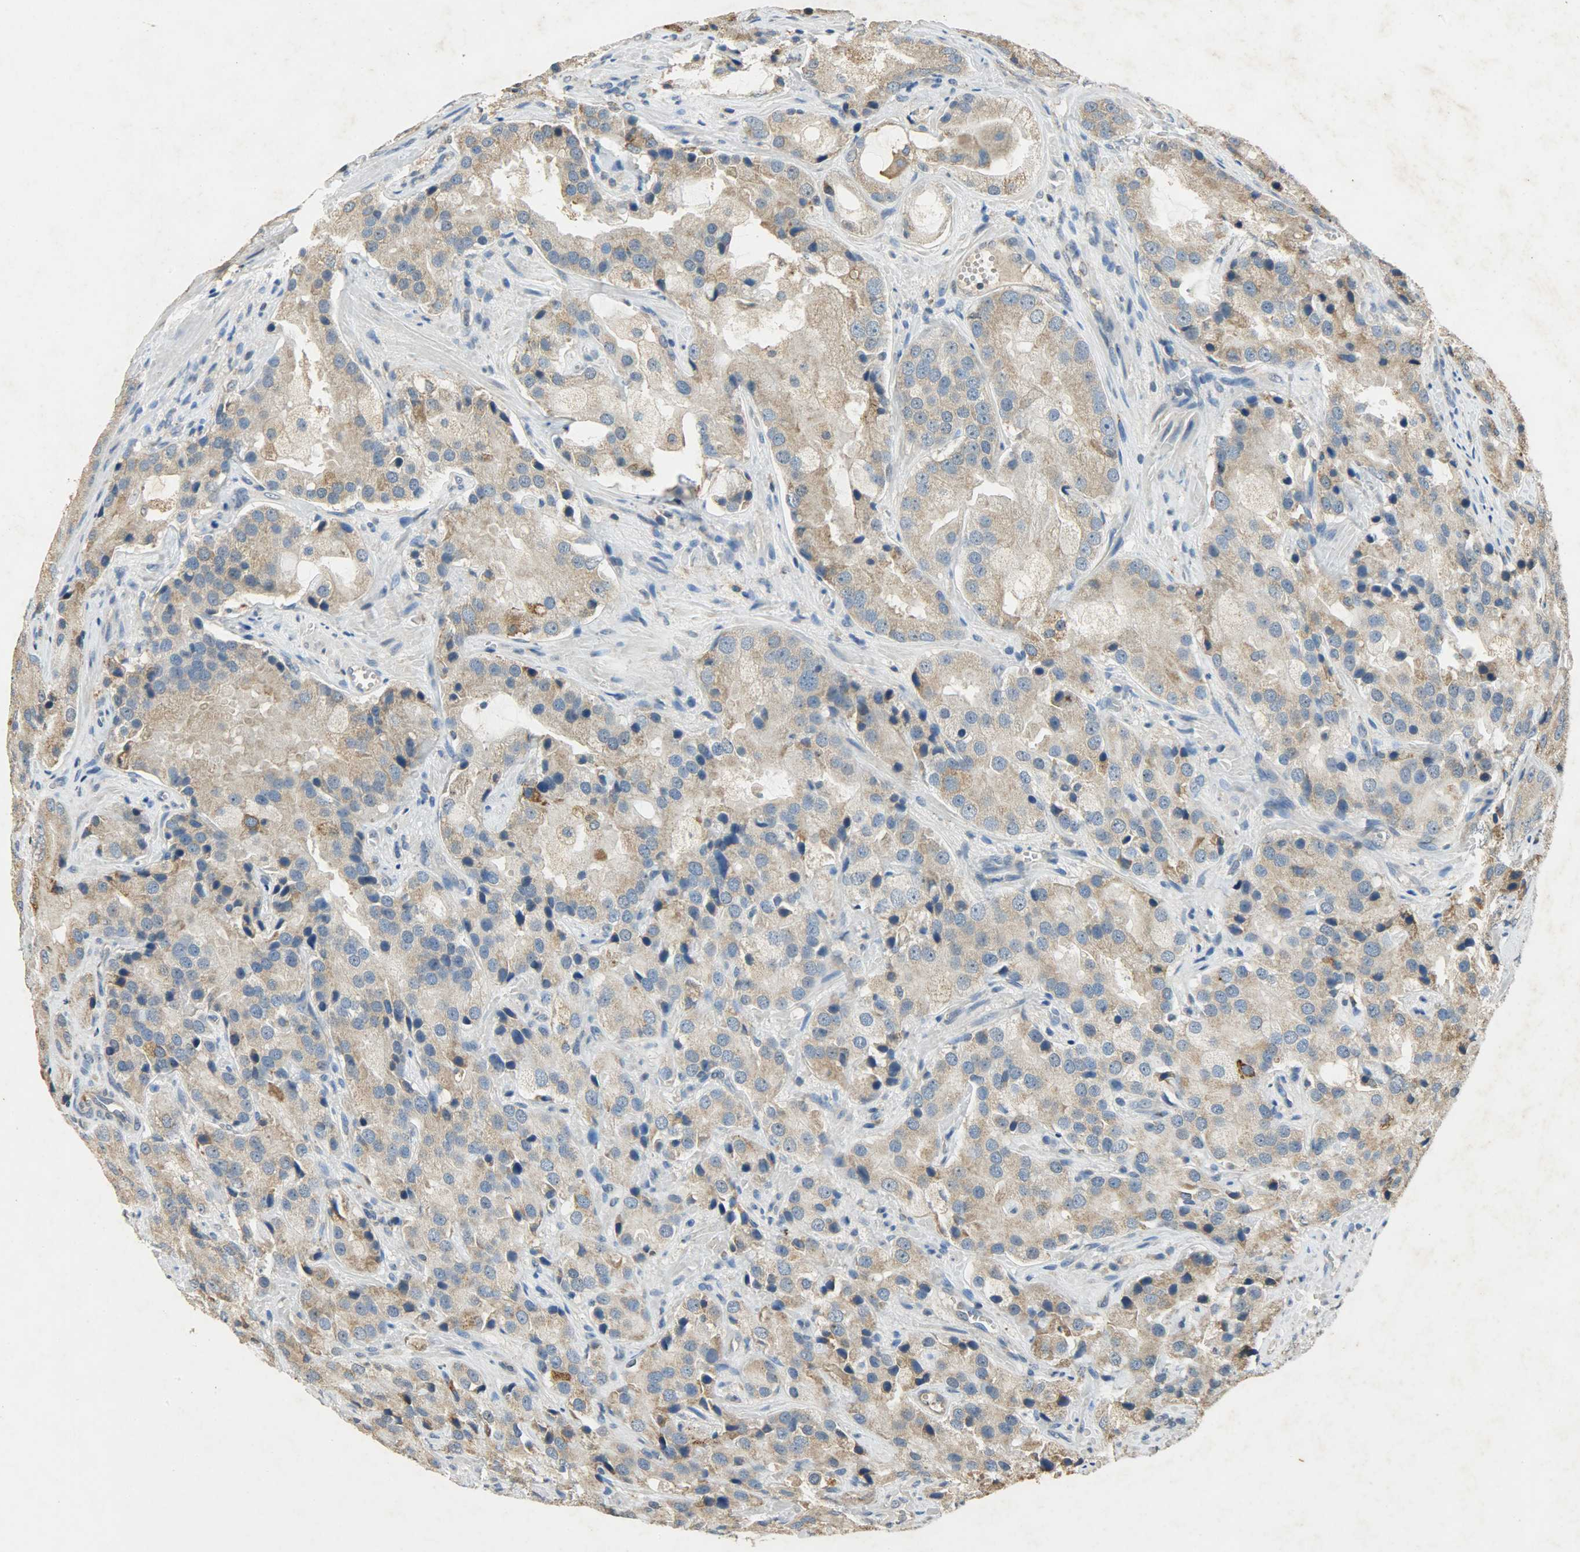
{"staining": {"intensity": "moderate", "quantity": ">75%", "location": "cytoplasmic/membranous"}, "tissue": "prostate cancer", "cell_type": "Tumor cells", "image_type": "cancer", "snomed": [{"axis": "morphology", "description": "Adenocarcinoma, High grade"}, {"axis": "topography", "description": "Prostate"}], "caption": "A photomicrograph showing moderate cytoplasmic/membranous expression in approximately >75% of tumor cells in prostate cancer (adenocarcinoma (high-grade)), as visualized by brown immunohistochemical staining.", "gene": "HSPA5", "patient": {"sex": "male", "age": 70}}